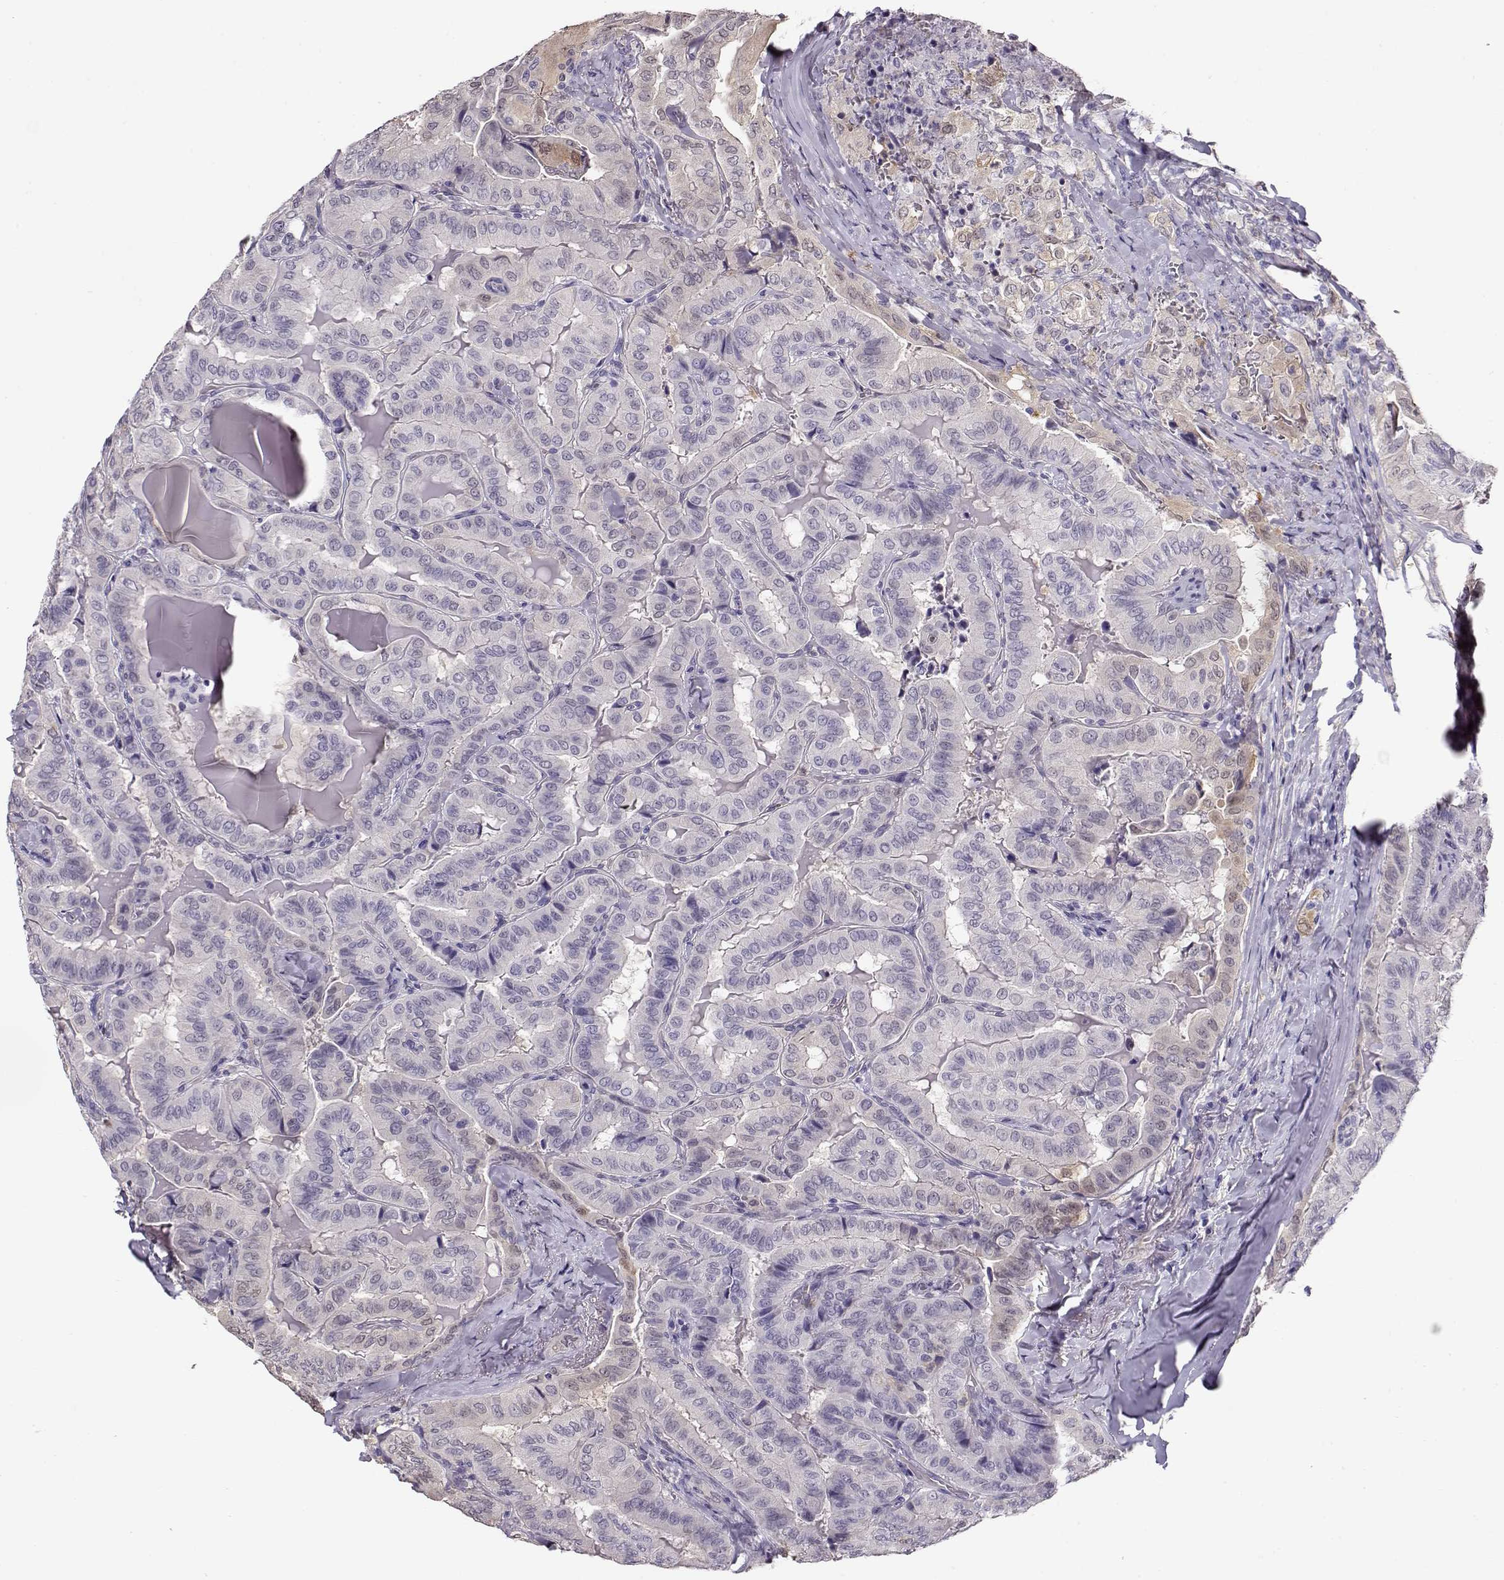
{"staining": {"intensity": "weak", "quantity": "<25%", "location": "cytoplasmic/membranous"}, "tissue": "thyroid cancer", "cell_type": "Tumor cells", "image_type": "cancer", "snomed": [{"axis": "morphology", "description": "Papillary adenocarcinoma, NOS"}, {"axis": "topography", "description": "Thyroid gland"}], "caption": "DAB immunohistochemical staining of thyroid cancer (papillary adenocarcinoma) displays no significant expression in tumor cells.", "gene": "CCR8", "patient": {"sex": "female", "age": 68}}